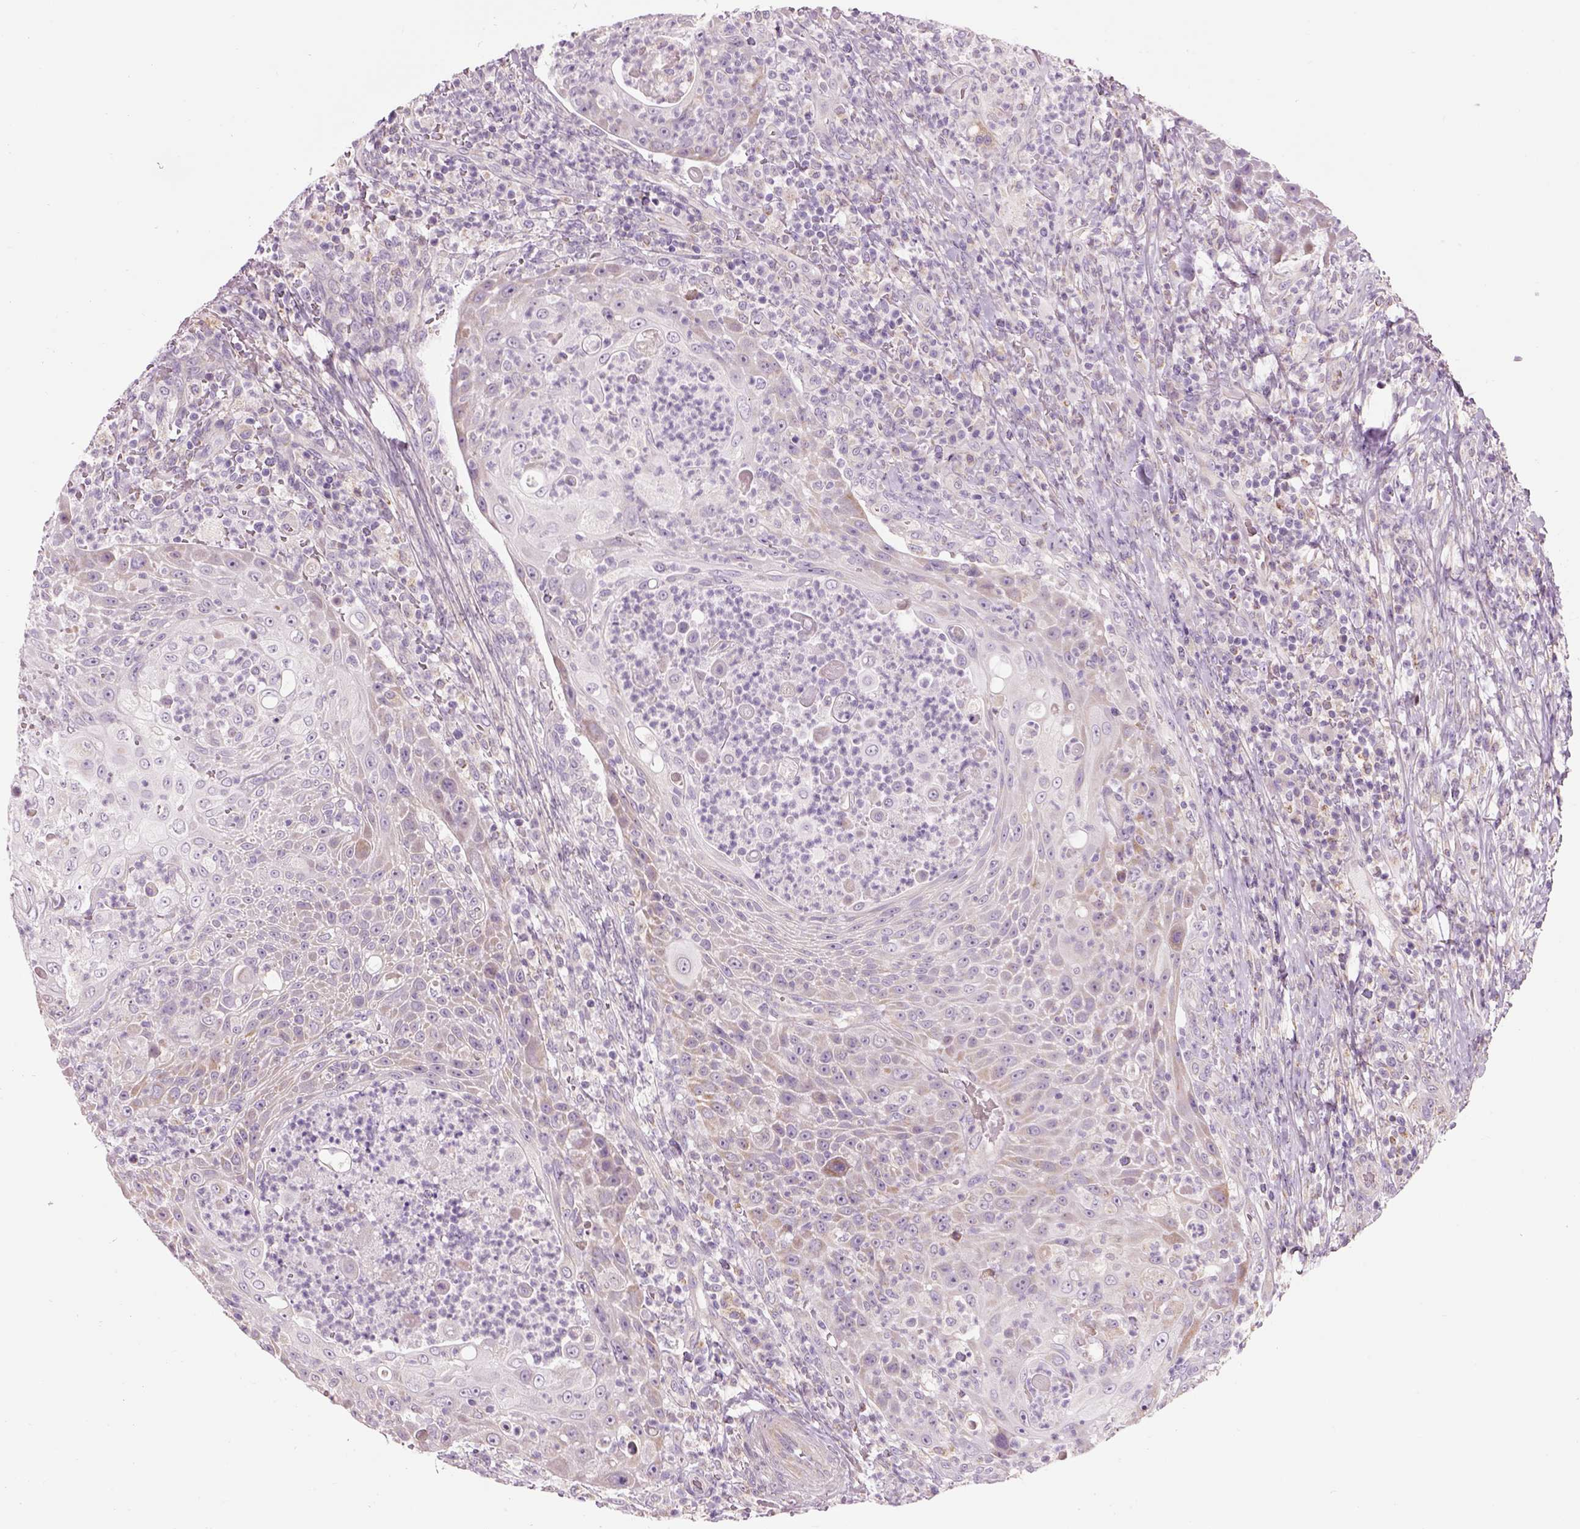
{"staining": {"intensity": "weak", "quantity": "<25%", "location": "cytoplasmic/membranous"}, "tissue": "head and neck cancer", "cell_type": "Tumor cells", "image_type": "cancer", "snomed": [{"axis": "morphology", "description": "Squamous cell carcinoma, NOS"}, {"axis": "topography", "description": "Head-Neck"}], "caption": "Tumor cells are negative for protein expression in human head and neck cancer (squamous cell carcinoma). Brightfield microscopy of immunohistochemistry stained with DAB (3,3'-diaminobenzidine) (brown) and hematoxylin (blue), captured at high magnification.", "gene": "IFT52", "patient": {"sex": "male", "age": 69}}